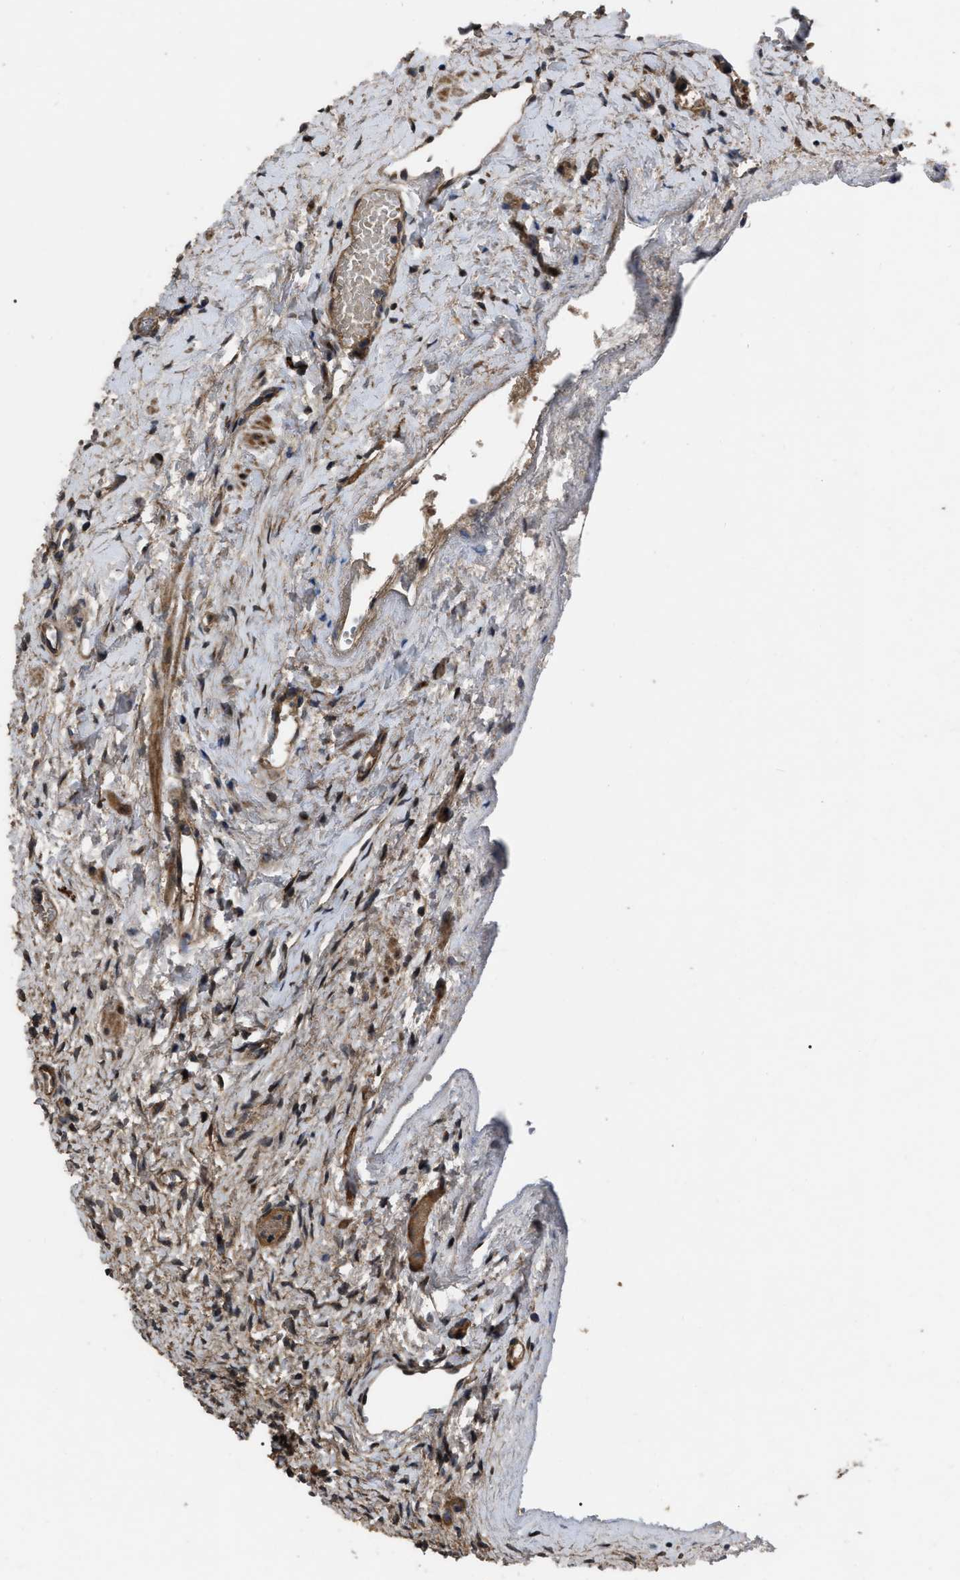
{"staining": {"intensity": "strong", "quantity": ">75%", "location": "cytoplasmic/membranous"}, "tissue": "ovary", "cell_type": "Follicle cells", "image_type": "normal", "snomed": [{"axis": "morphology", "description": "Normal tissue, NOS"}, {"axis": "topography", "description": "Ovary"}], "caption": "DAB immunohistochemical staining of normal ovary reveals strong cytoplasmic/membranous protein staining in about >75% of follicle cells.", "gene": "PPWD1", "patient": {"sex": "female", "age": 33}}